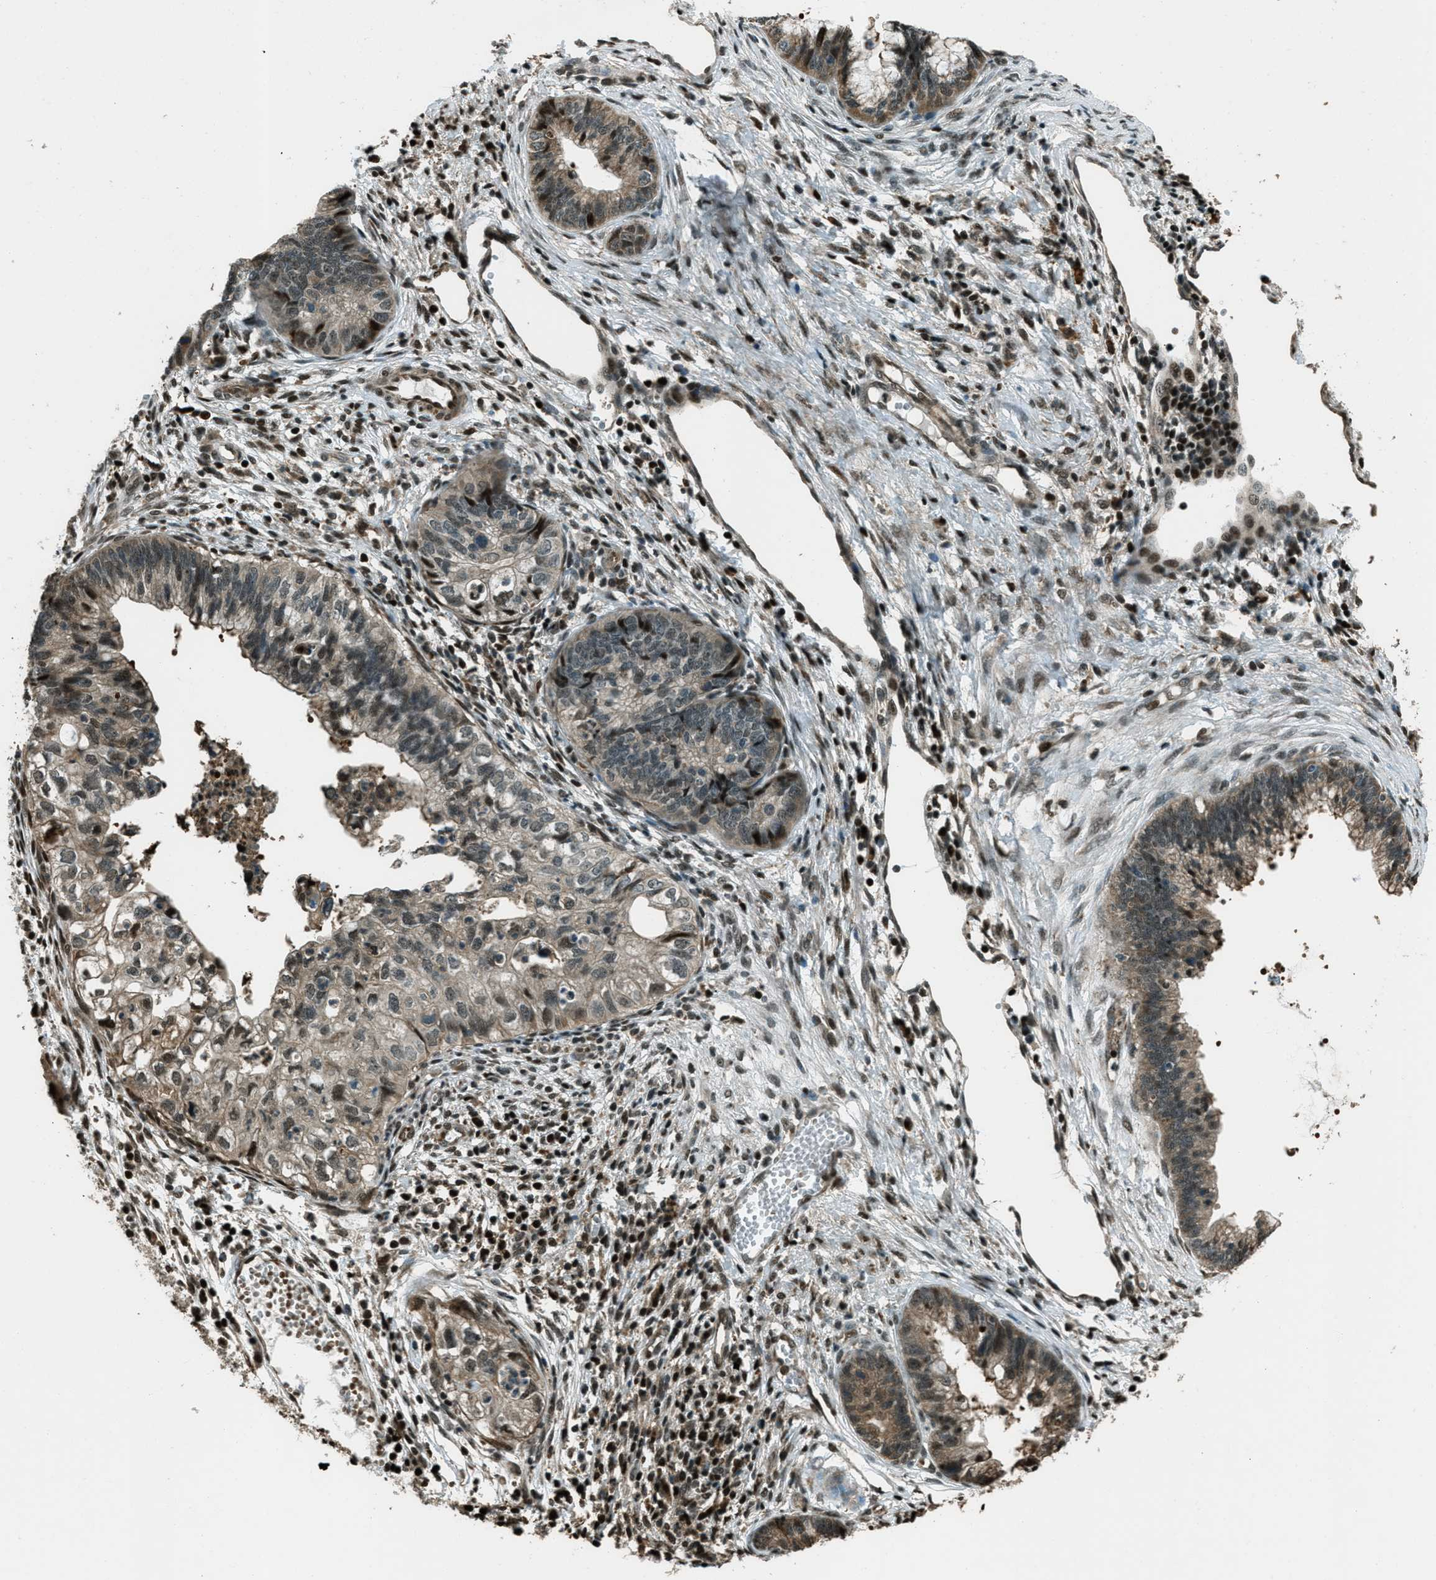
{"staining": {"intensity": "strong", "quantity": "25%-75%", "location": "cytoplasmic/membranous,nuclear"}, "tissue": "cervical cancer", "cell_type": "Tumor cells", "image_type": "cancer", "snomed": [{"axis": "morphology", "description": "Adenocarcinoma, NOS"}, {"axis": "topography", "description": "Cervix"}], "caption": "IHC micrograph of cervical adenocarcinoma stained for a protein (brown), which shows high levels of strong cytoplasmic/membranous and nuclear expression in about 25%-75% of tumor cells.", "gene": "TARDBP", "patient": {"sex": "female", "age": 44}}